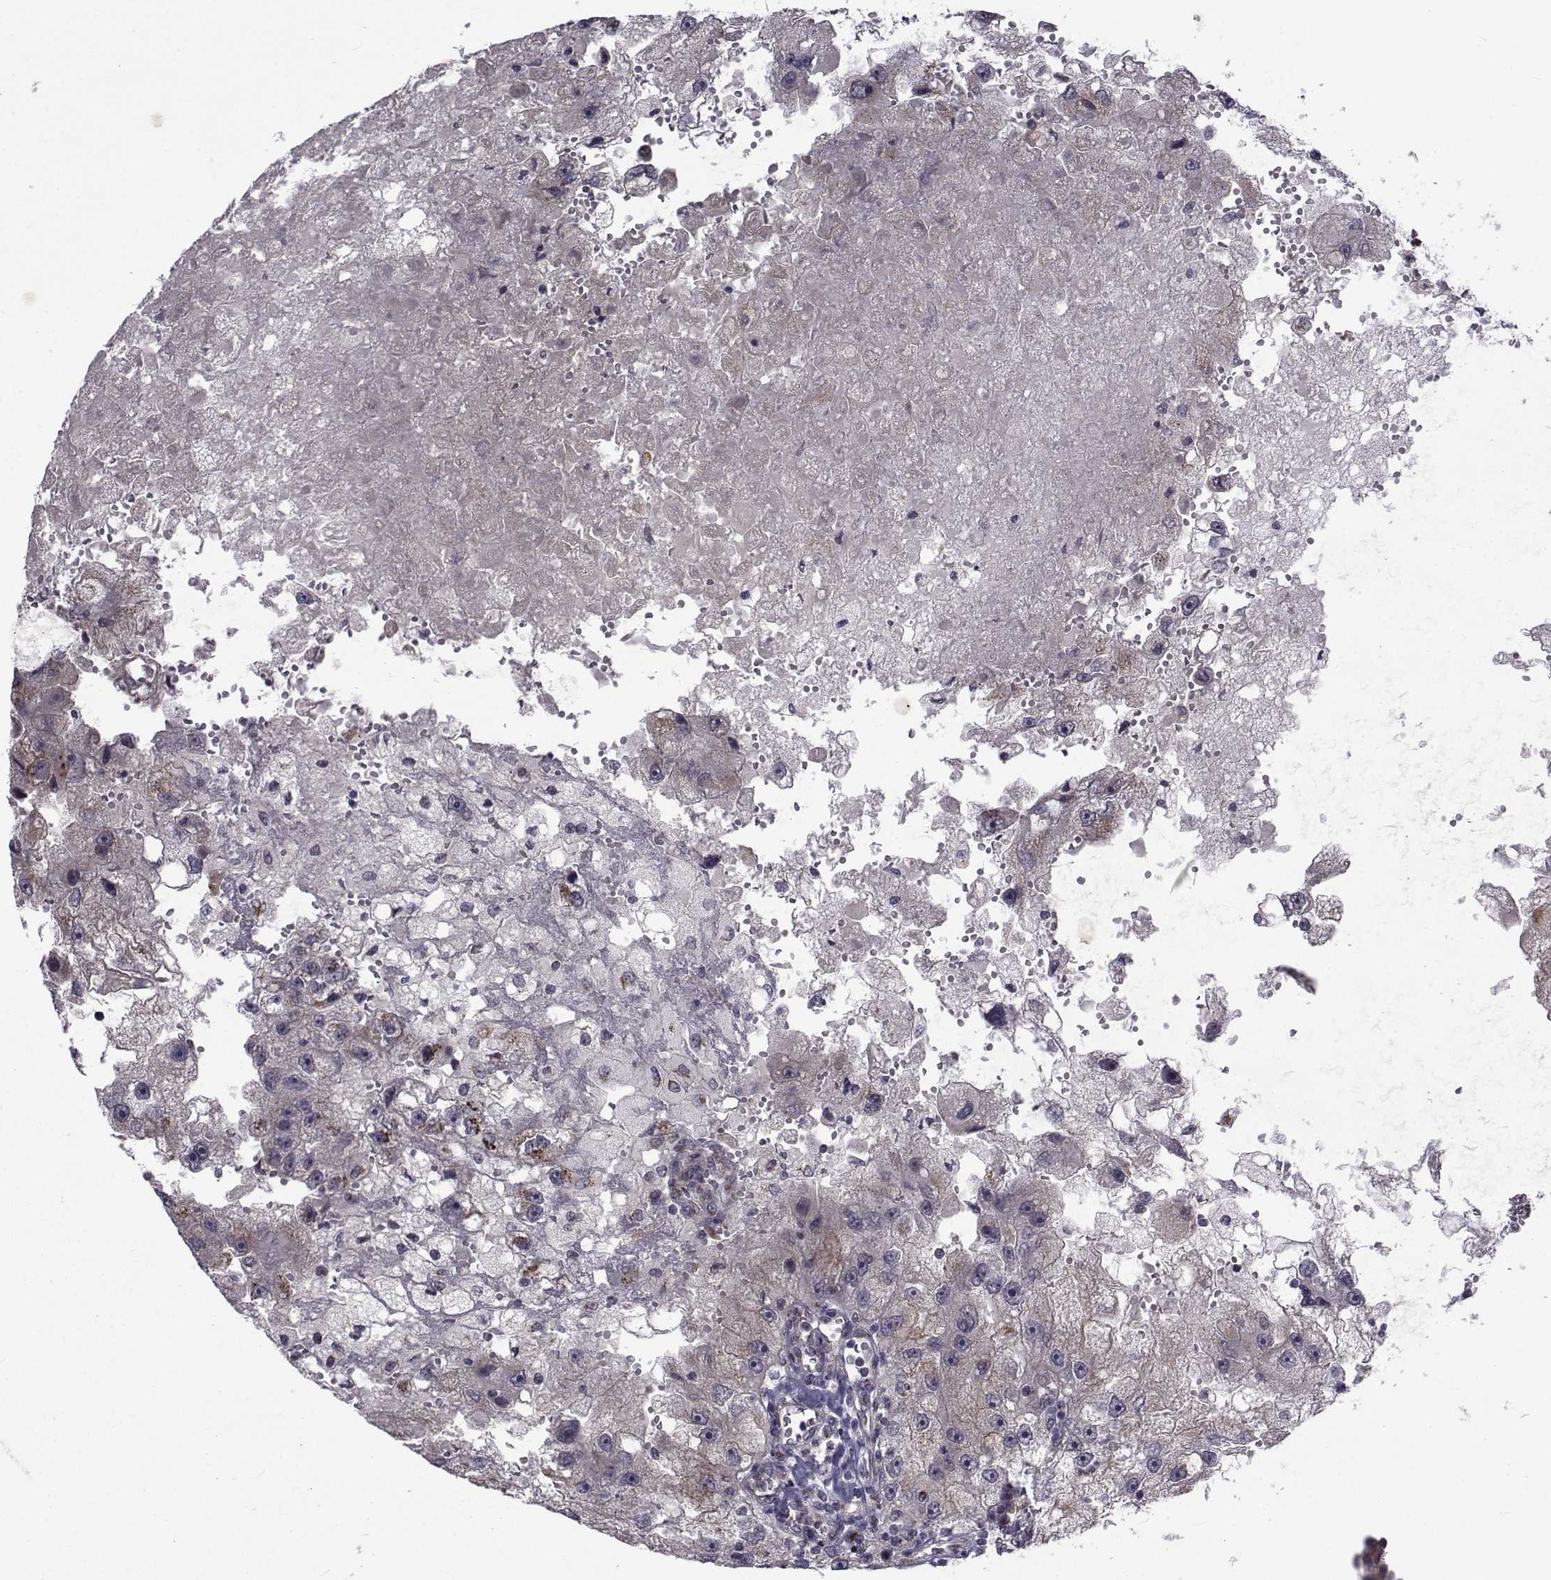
{"staining": {"intensity": "weak", "quantity": "<25%", "location": "cytoplasmic/membranous"}, "tissue": "renal cancer", "cell_type": "Tumor cells", "image_type": "cancer", "snomed": [{"axis": "morphology", "description": "Adenocarcinoma, NOS"}, {"axis": "topography", "description": "Kidney"}], "caption": "Human renal cancer (adenocarcinoma) stained for a protein using immunohistochemistry exhibits no staining in tumor cells.", "gene": "ATP6V1C2", "patient": {"sex": "male", "age": 63}}